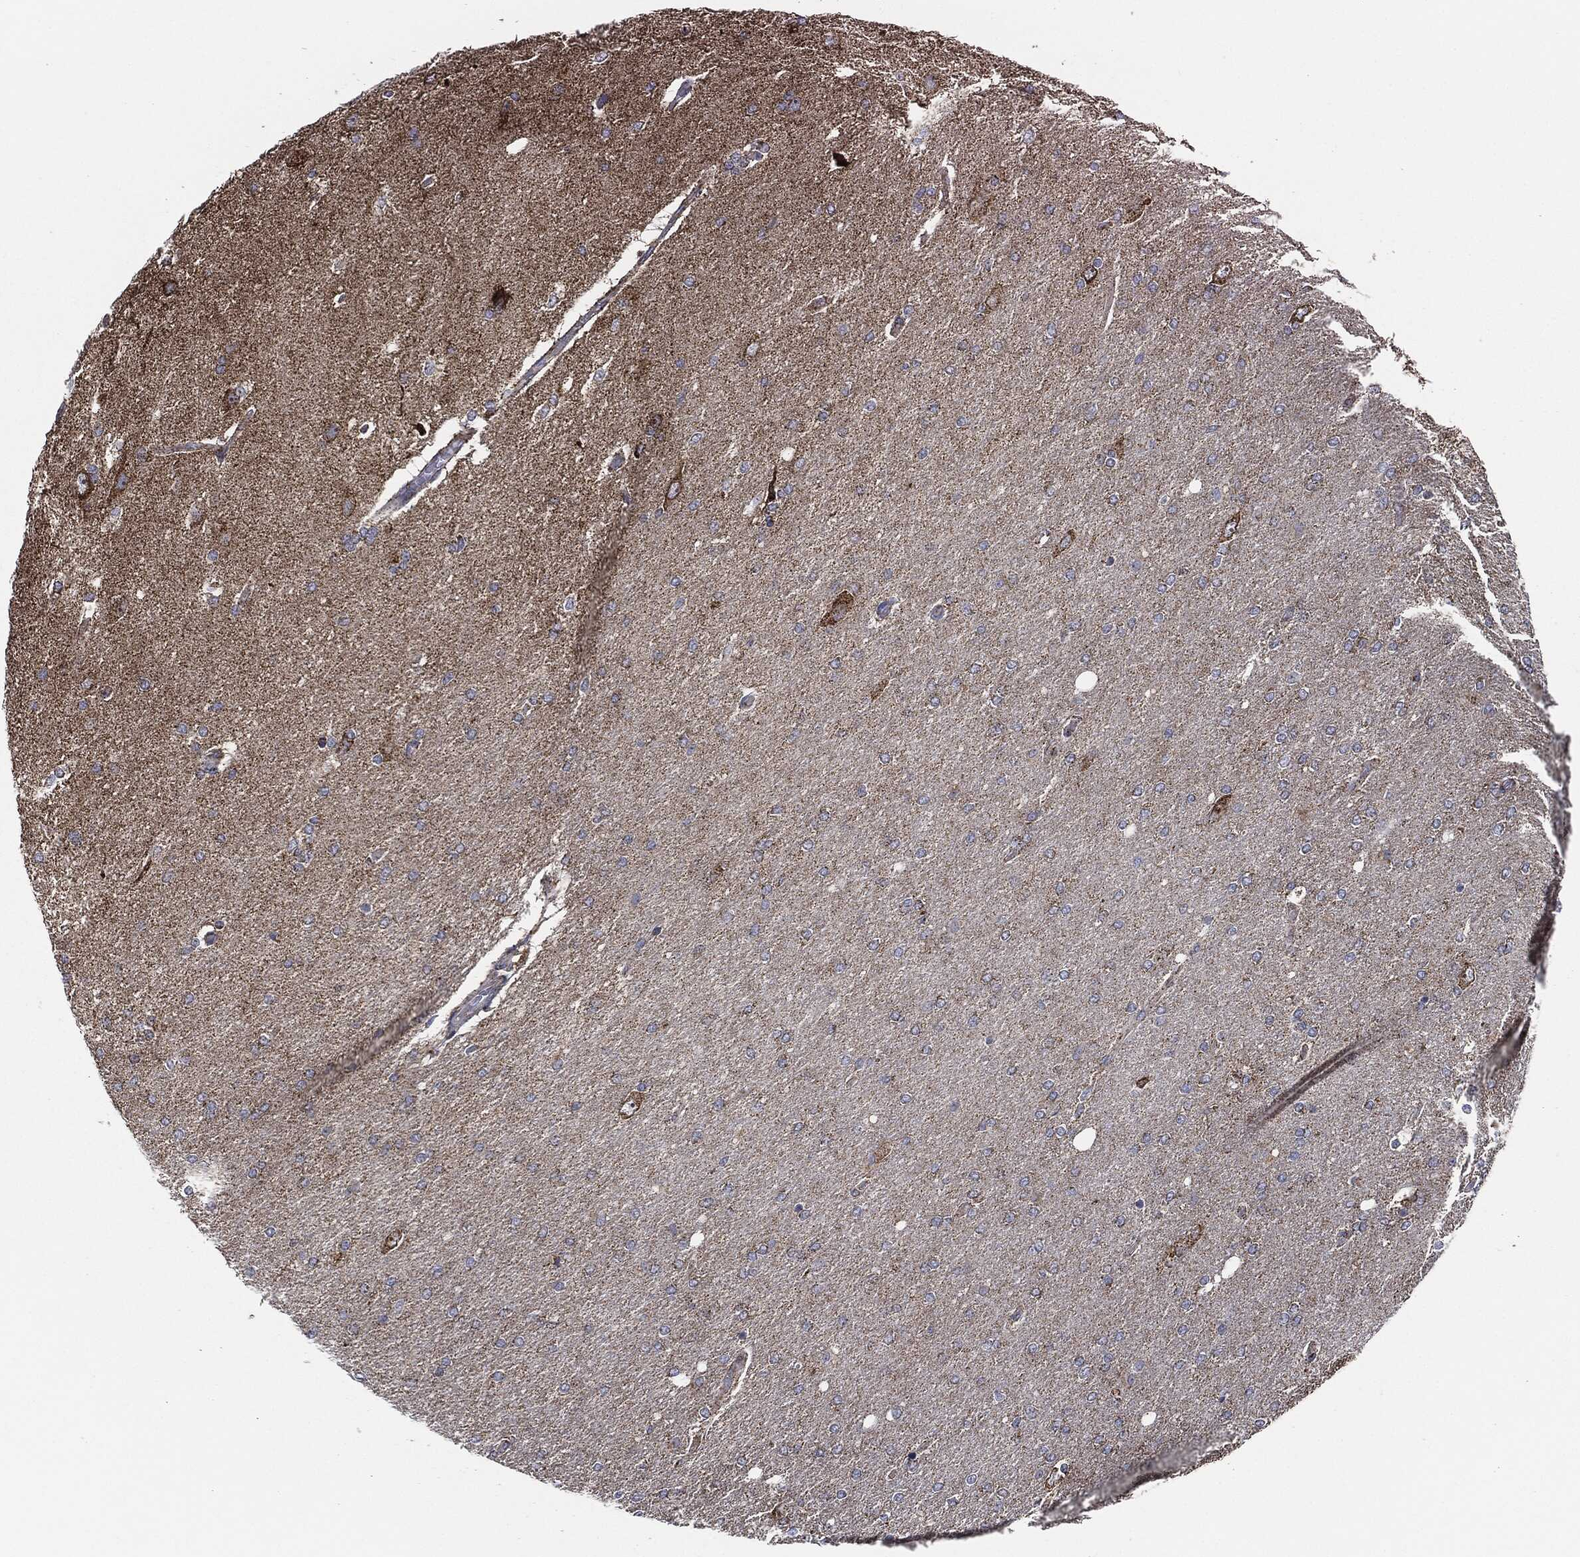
{"staining": {"intensity": "negative", "quantity": "none", "location": "none"}, "tissue": "glioma", "cell_type": "Tumor cells", "image_type": "cancer", "snomed": [{"axis": "morphology", "description": "Glioma, malignant, High grade"}, {"axis": "topography", "description": "Cerebral cortex"}], "caption": "High magnification brightfield microscopy of malignant glioma (high-grade) stained with DAB (3,3'-diaminobenzidine) (brown) and counterstained with hematoxylin (blue): tumor cells show no significant positivity.", "gene": "NDUFV2", "patient": {"sex": "male", "age": 70}}